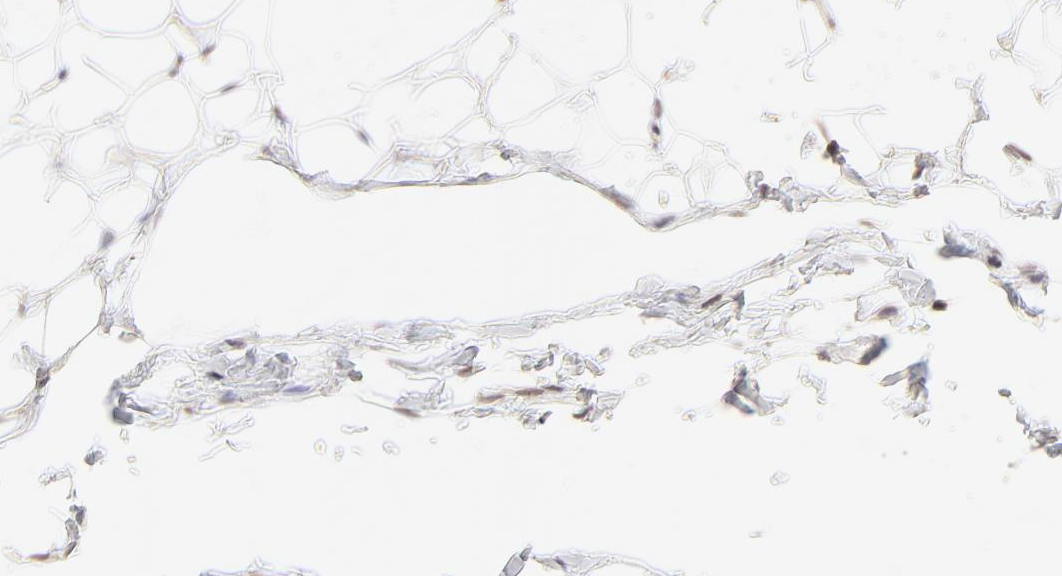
{"staining": {"intensity": "weak", "quantity": ">75%", "location": "cytoplasmic/membranous,nuclear"}, "tissue": "adipose tissue", "cell_type": "Adipocytes", "image_type": "normal", "snomed": [{"axis": "morphology", "description": "Normal tissue, NOS"}, {"axis": "topography", "description": "Soft tissue"}], "caption": "About >75% of adipocytes in normal adipose tissue show weak cytoplasmic/membranous,nuclear protein expression as visualized by brown immunohistochemical staining.", "gene": "MED12", "patient": {"sex": "male", "age": 26}}